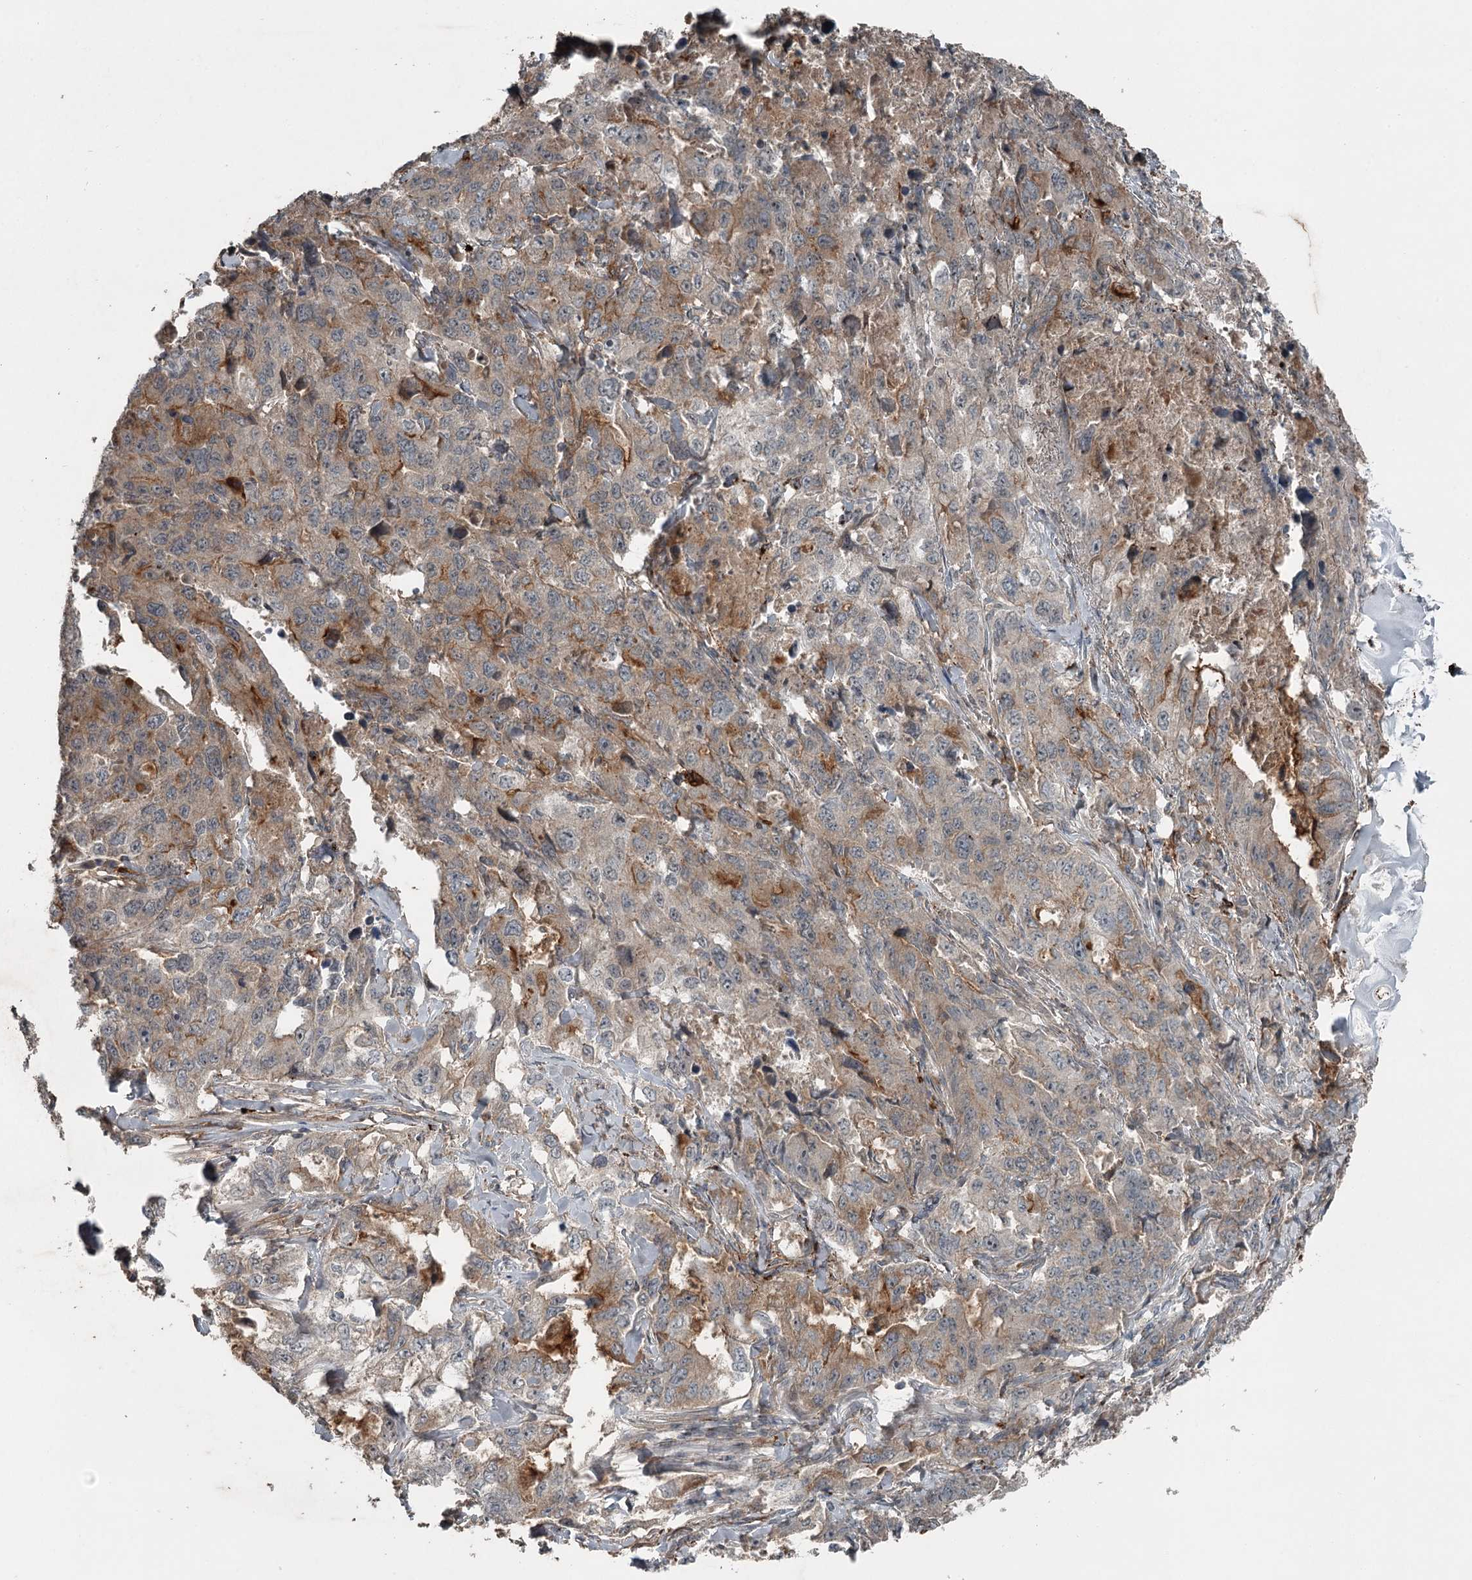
{"staining": {"intensity": "strong", "quantity": "<25%", "location": "cytoplasmic/membranous"}, "tissue": "lung cancer", "cell_type": "Tumor cells", "image_type": "cancer", "snomed": [{"axis": "morphology", "description": "Adenocarcinoma, NOS"}, {"axis": "topography", "description": "Lung"}], "caption": "Lung adenocarcinoma tissue demonstrates strong cytoplasmic/membranous staining in approximately <25% of tumor cells Nuclei are stained in blue.", "gene": "SLC39A8", "patient": {"sex": "female", "age": 51}}